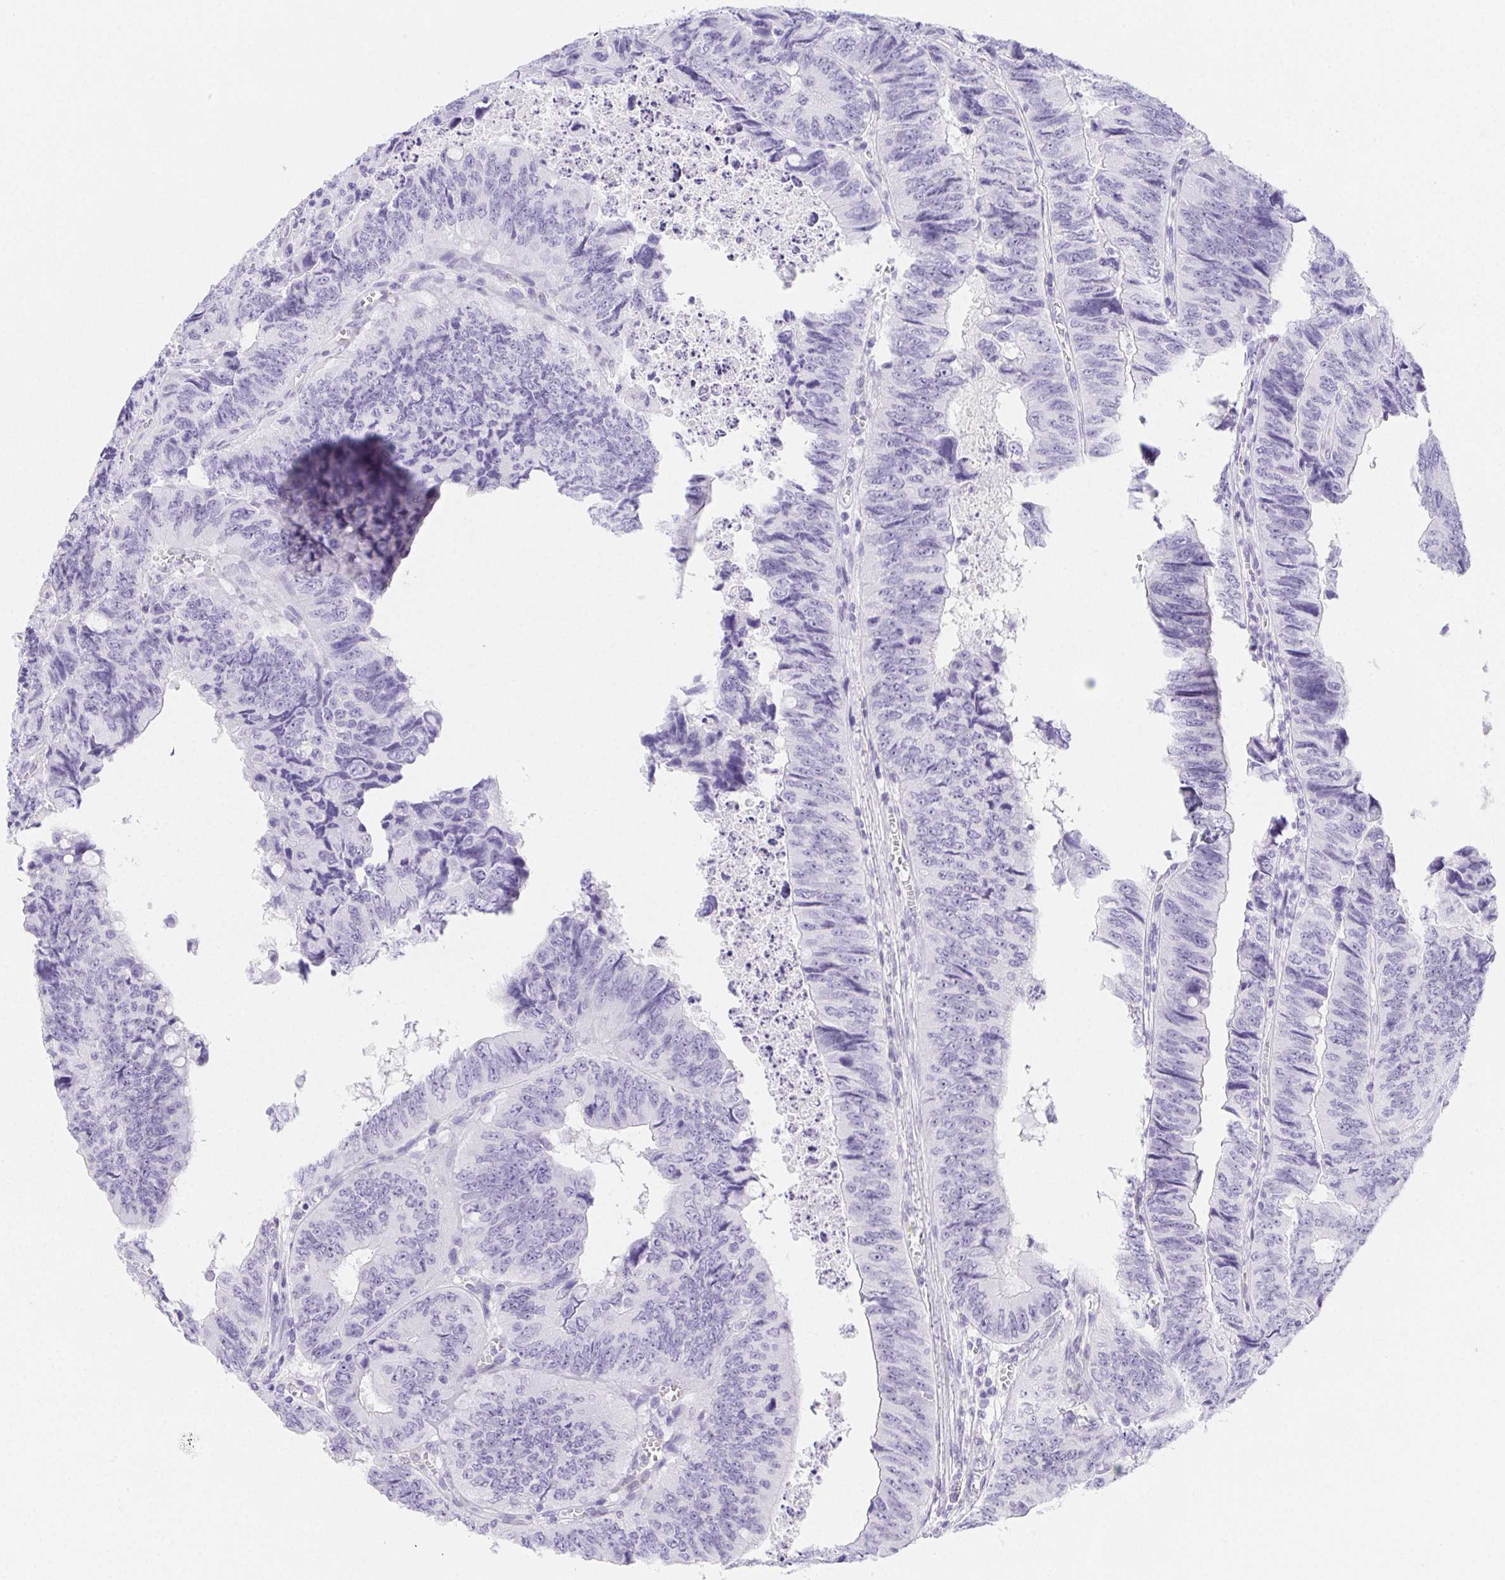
{"staining": {"intensity": "negative", "quantity": "none", "location": "none"}, "tissue": "colorectal cancer", "cell_type": "Tumor cells", "image_type": "cancer", "snomed": [{"axis": "morphology", "description": "Adenocarcinoma, NOS"}, {"axis": "topography", "description": "Colon"}], "caption": "This is an immunohistochemistry (IHC) image of human colorectal cancer. There is no staining in tumor cells.", "gene": "HRC", "patient": {"sex": "female", "age": 84}}